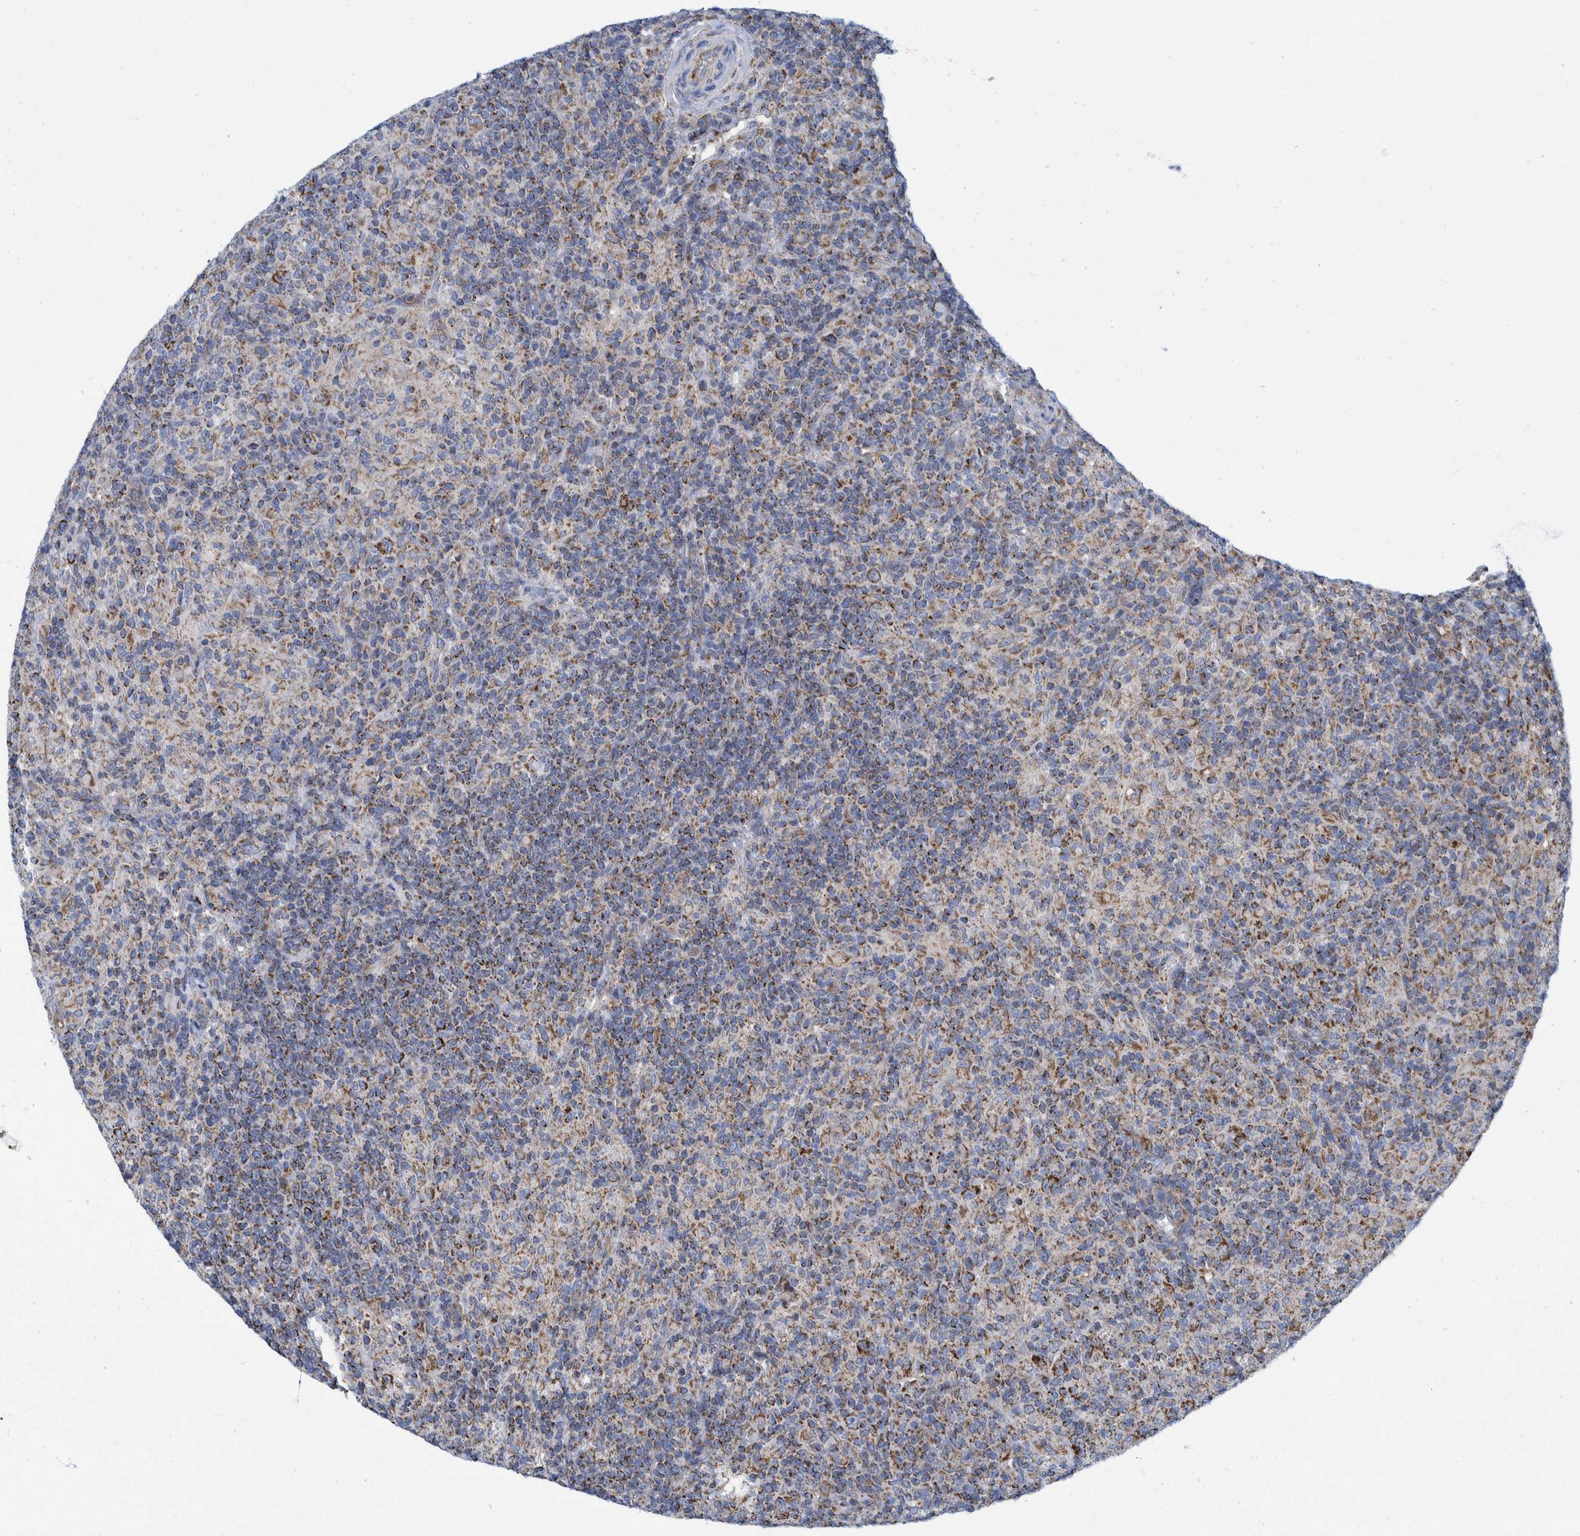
{"staining": {"intensity": "strong", "quantity": ">75%", "location": "cytoplasmic/membranous"}, "tissue": "lymphoma", "cell_type": "Tumor cells", "image_type": "cancer", "snomed": [{"axis": "morphology", "description": "Hodgkin's disease, NOS"}, {"axis": "topography", "description": "Lymph node"}], "caption": "Lymphoma stained with DAB (3,3'-diaminobenzidine) immunohistochemistry (IHC) shows high levels of strong cytoplasmic/membranous expression in approximately >75% of tumor cells.", "gene": "MRPS7", "patient": {"sex": "male", "age": 70}}